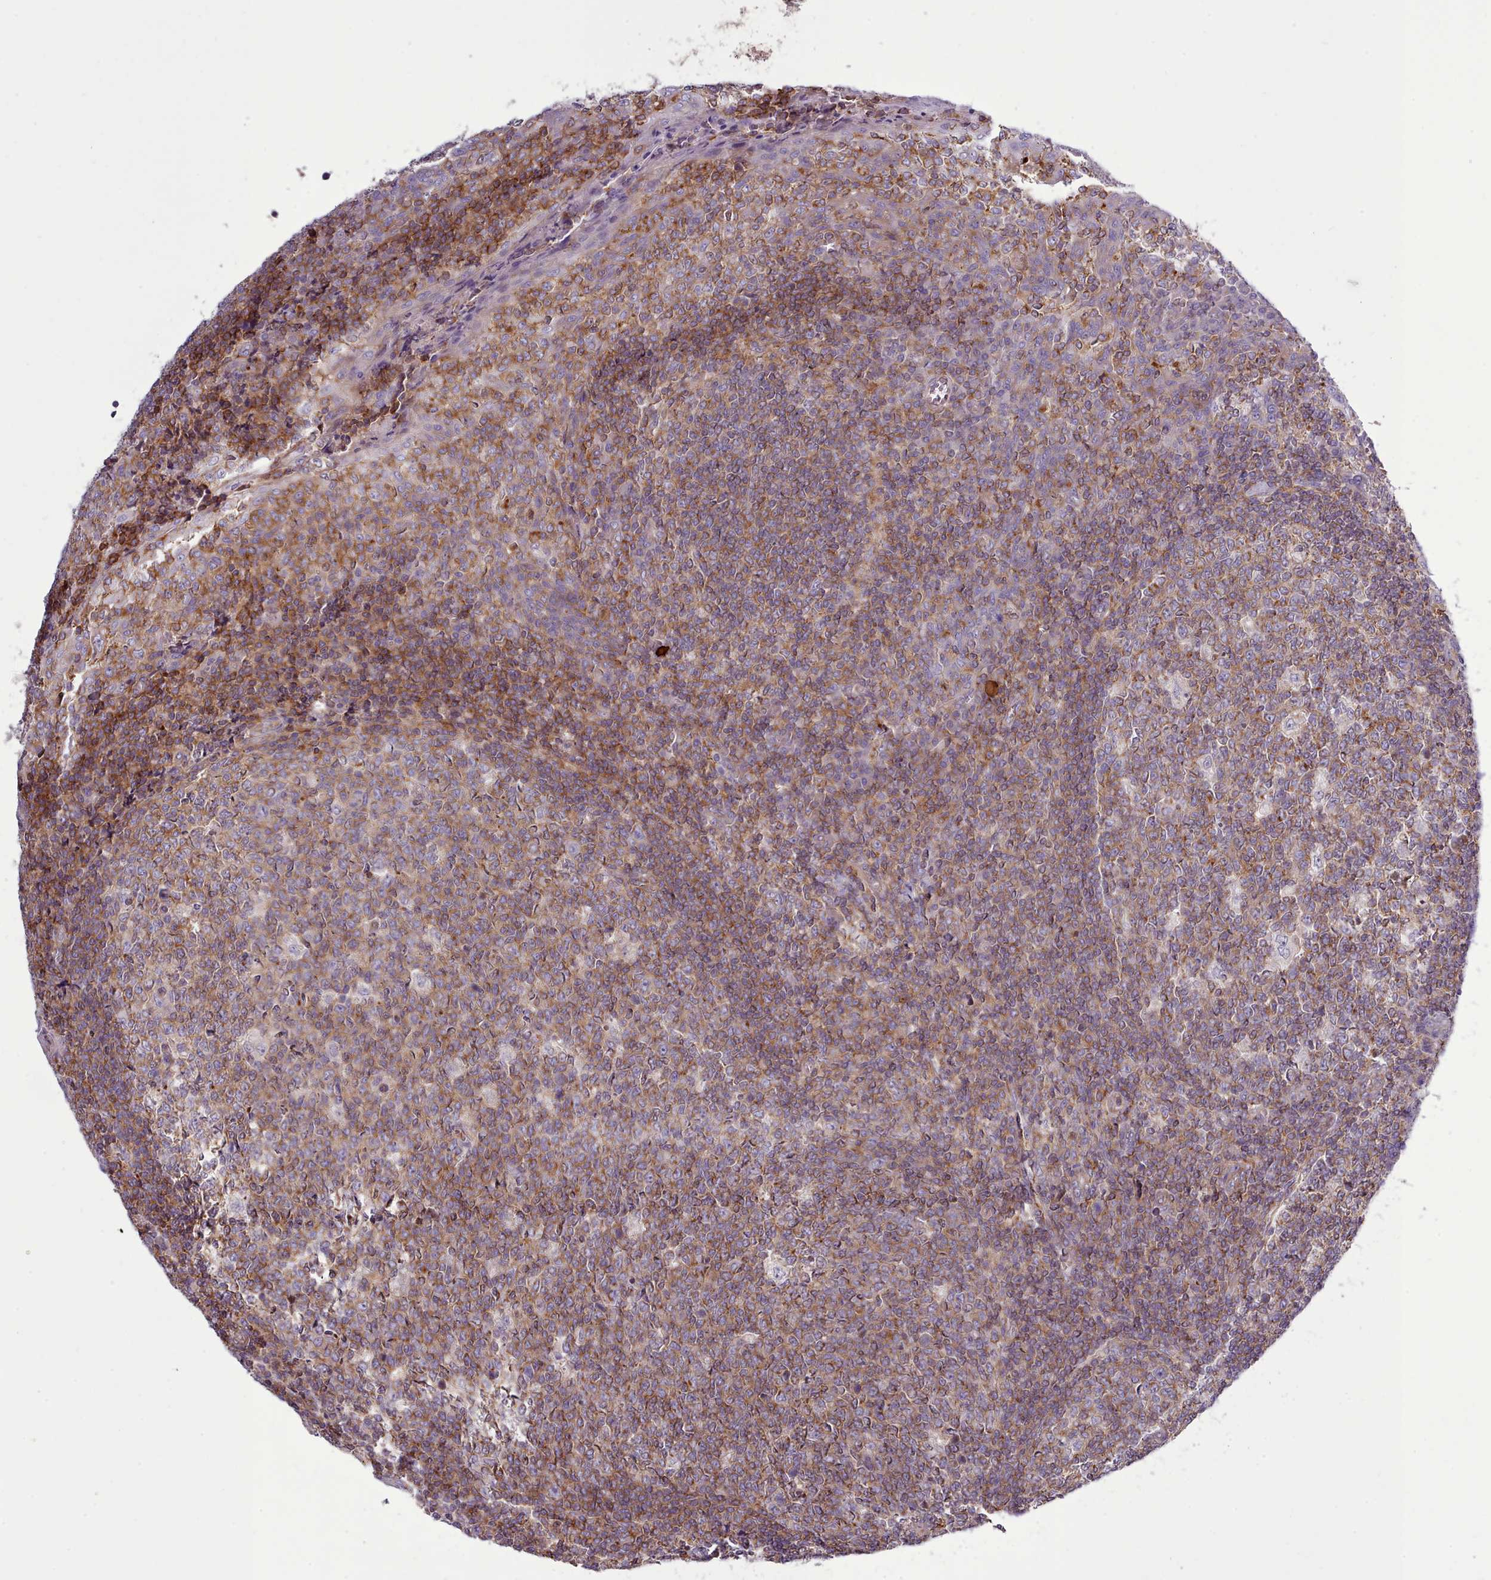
{"staining": {"intensity": "moderate", "quantity": "25%-75%", "location": "cytoplasmic/membranous"}, "tissue": "tonsil", "cell_type": "Germinal center cells", "image_type": "normal", "snomed": [{"axis": "morphology", "description": "Normal tissue, NOS"}, {"axis": "topography", "description": "Tonsil"}], "caption": "A histopathology image of tonsil stained for a protein exhibits moderate cytoplasmic/membranous brown staining in germinal center cells. (IHC, brightfield microscopy, high magnification).", "gene": "TENT4B", "patient": {"sex": "female", "age": 19}}